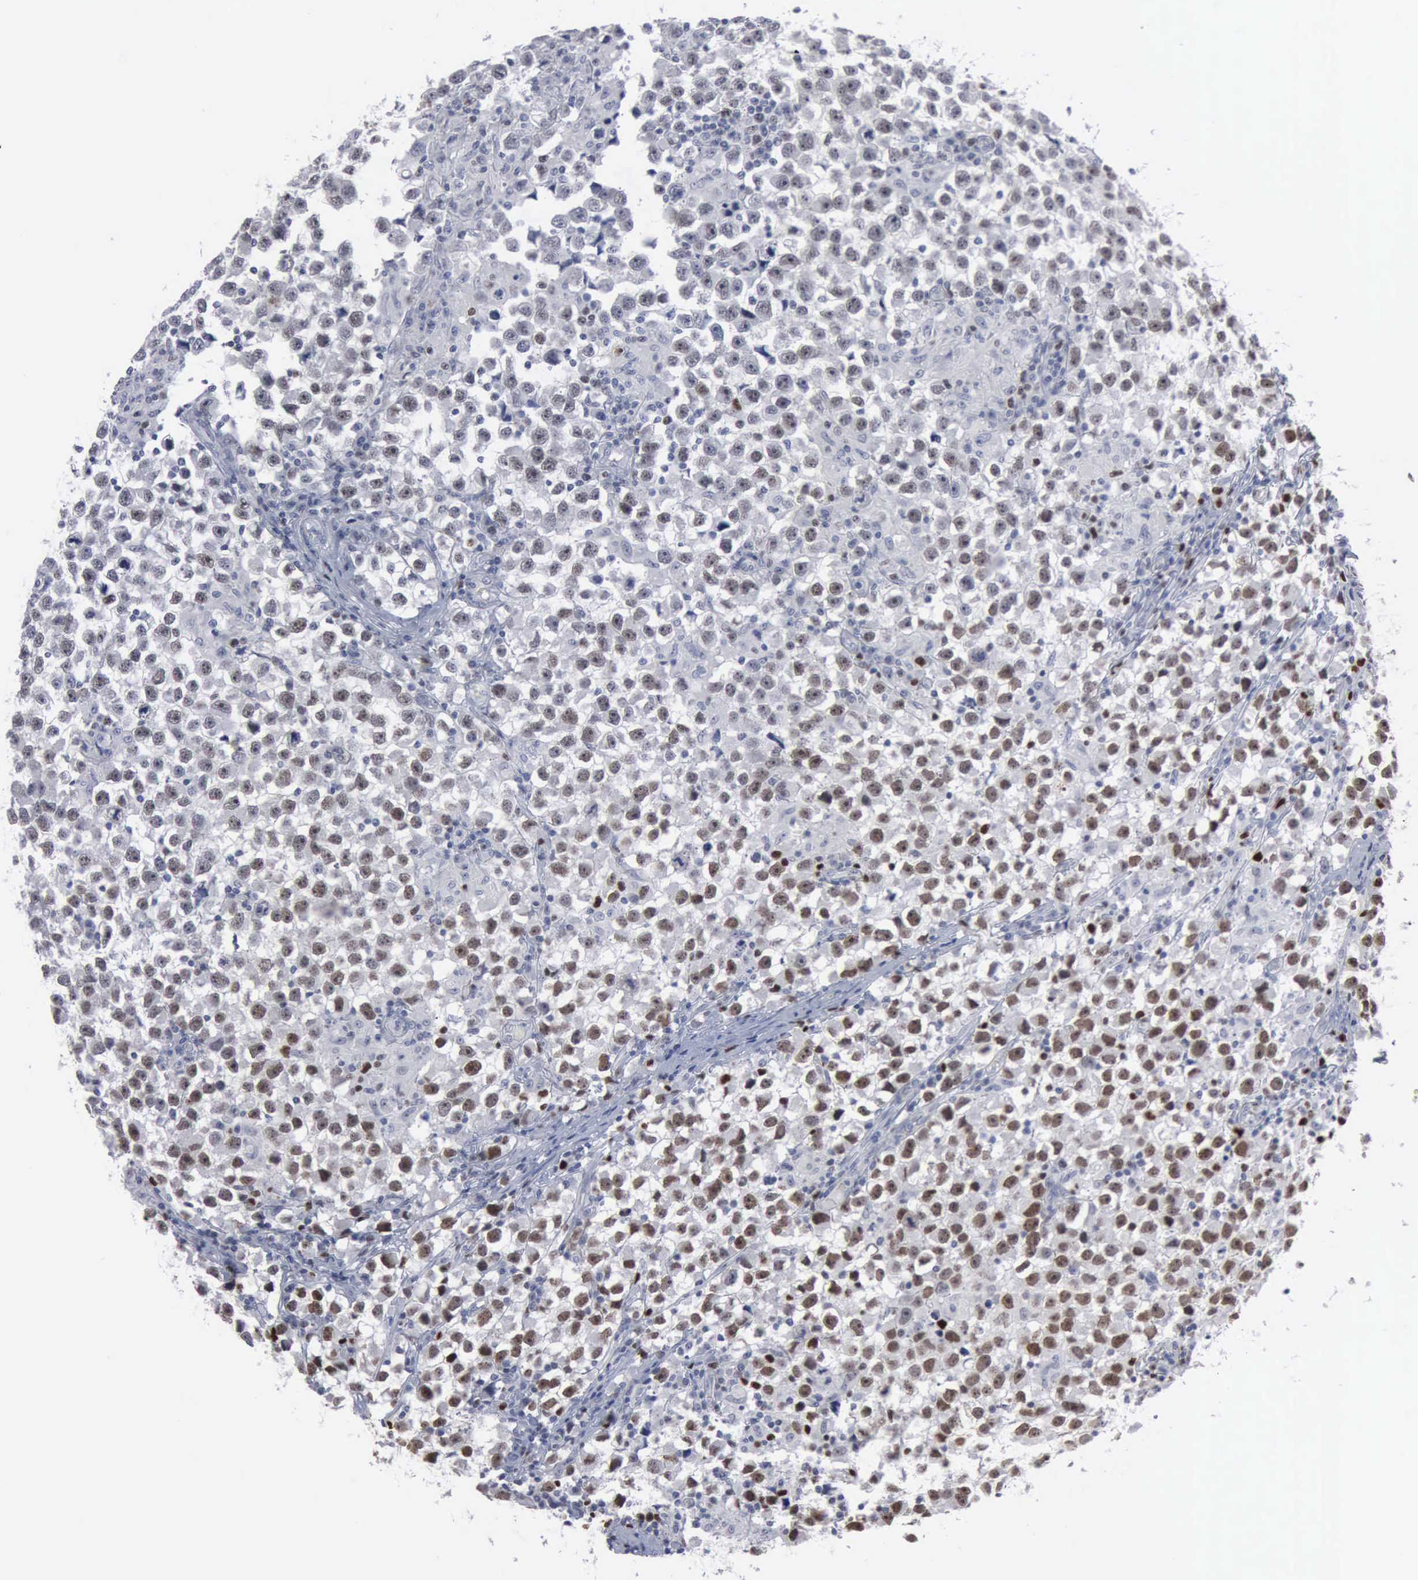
{"staining": {"intensity": "moderate", "quantity": "25%-75%", "location": "nuclear"}, "tissue": "testis cancer", "cell_type": "Tumor cells", "image_type": "cancer", "snomed": [{"axis": "morphology", "description": "Seminoma, NOS"}, {"axis": "topography", "description": "Testis"}], "caption": "This histopathology image displays testis seminoma stained with immunohistochemistry (IHC) to label a protein in brown. The nuclear of tumor cells show moderate positivity for the protein. Nuclei are counter-stained blue.", "gene": "MCM5", "patient": {"sex": "male", "age": 33}}